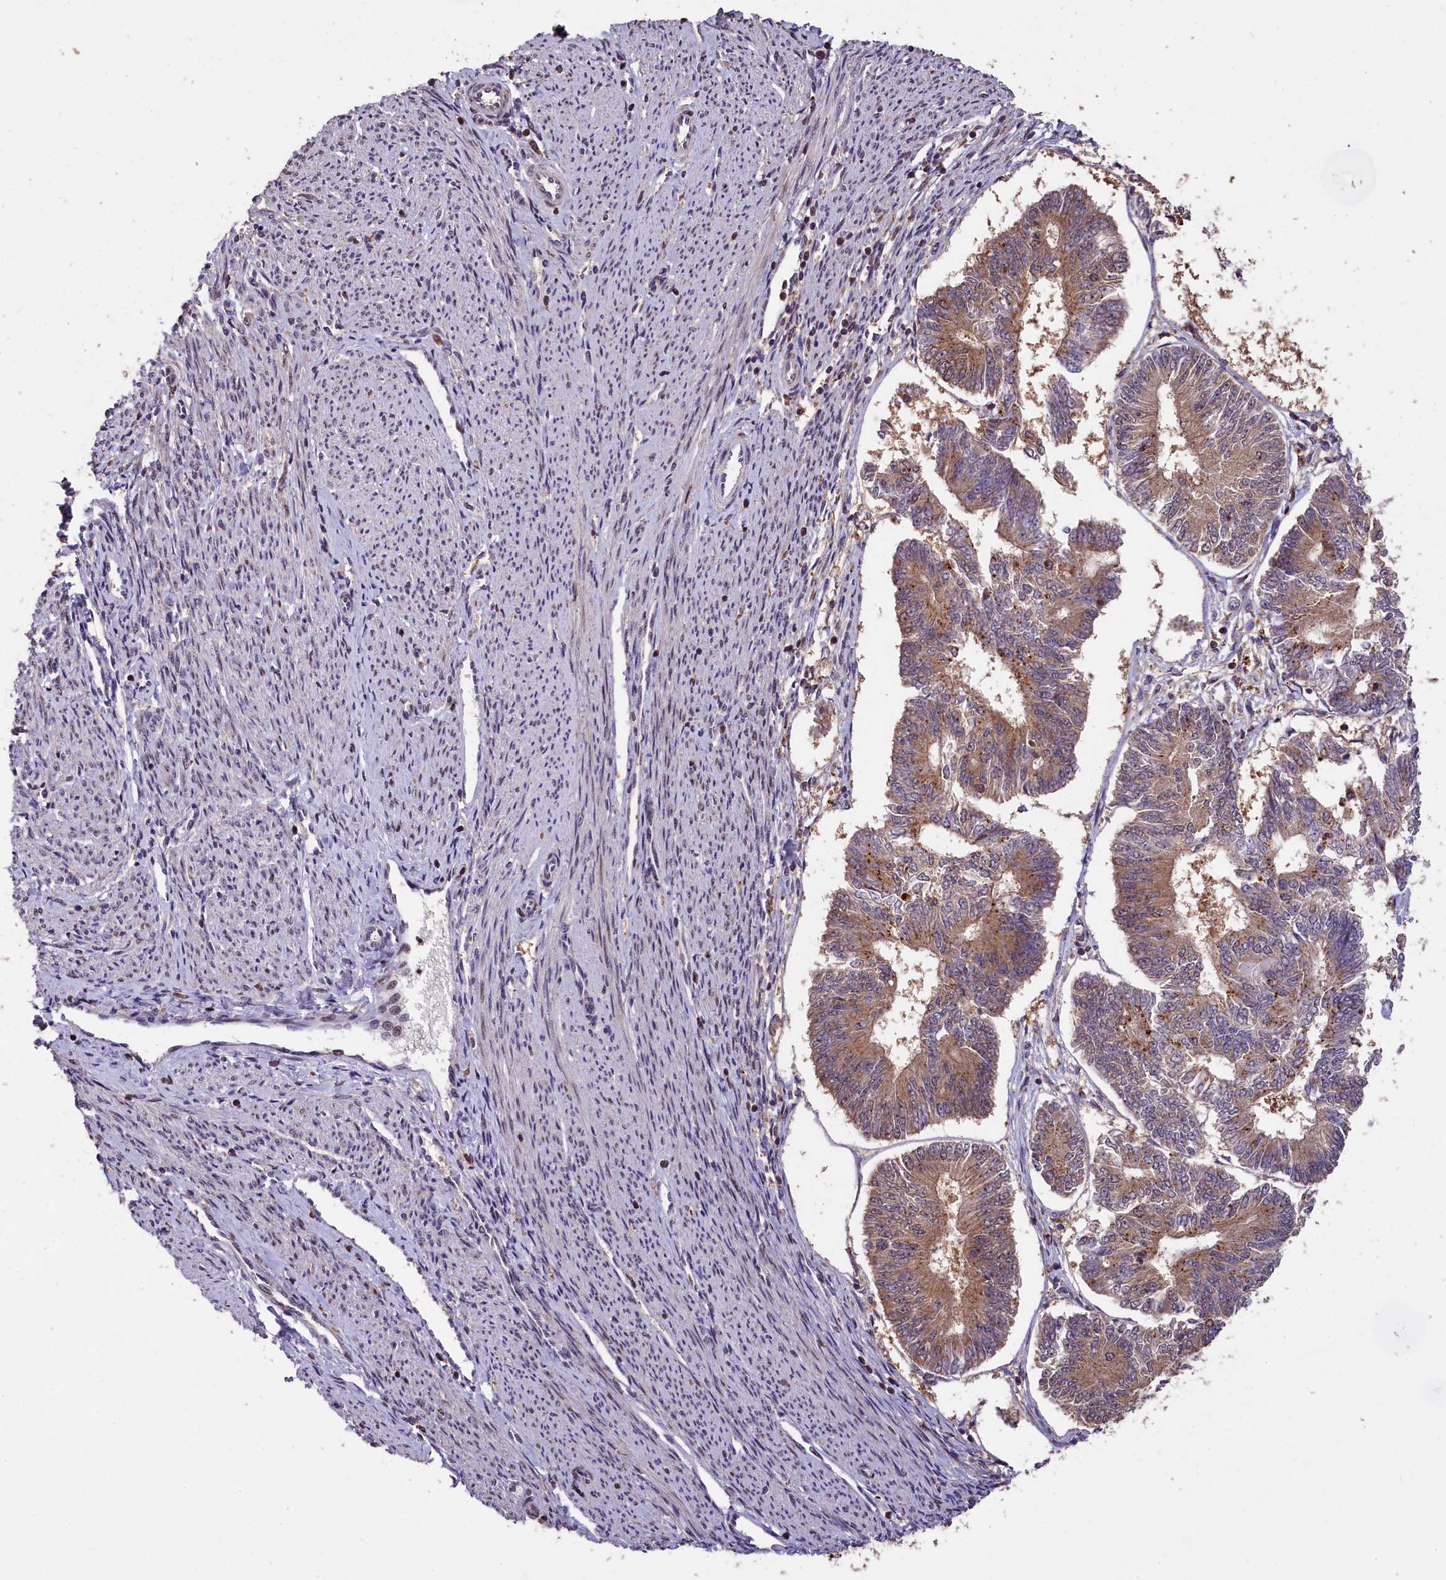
{"staining": {"intensity": "moderate", "quantity": ">75%", "location": "cytoplasmic/membranous"}, "tissue": "endometrial cancer", "cell_type": "Tumor cells", "image_type": "cancer", "snomed": [{"axis": "morphology", "description": "Adenocarcinoma, NOS"}, {"axis": "topography", "description": "Endometrium"}], "caption": "Brown immunohistochemical staining in human endometrial adenocarcinoma shows moderate cytoplasmic/membranous expression in approximately >75% of tumor cells.", "gene": "PHAF1", "patient": {"sex": "female", "age": 58}}